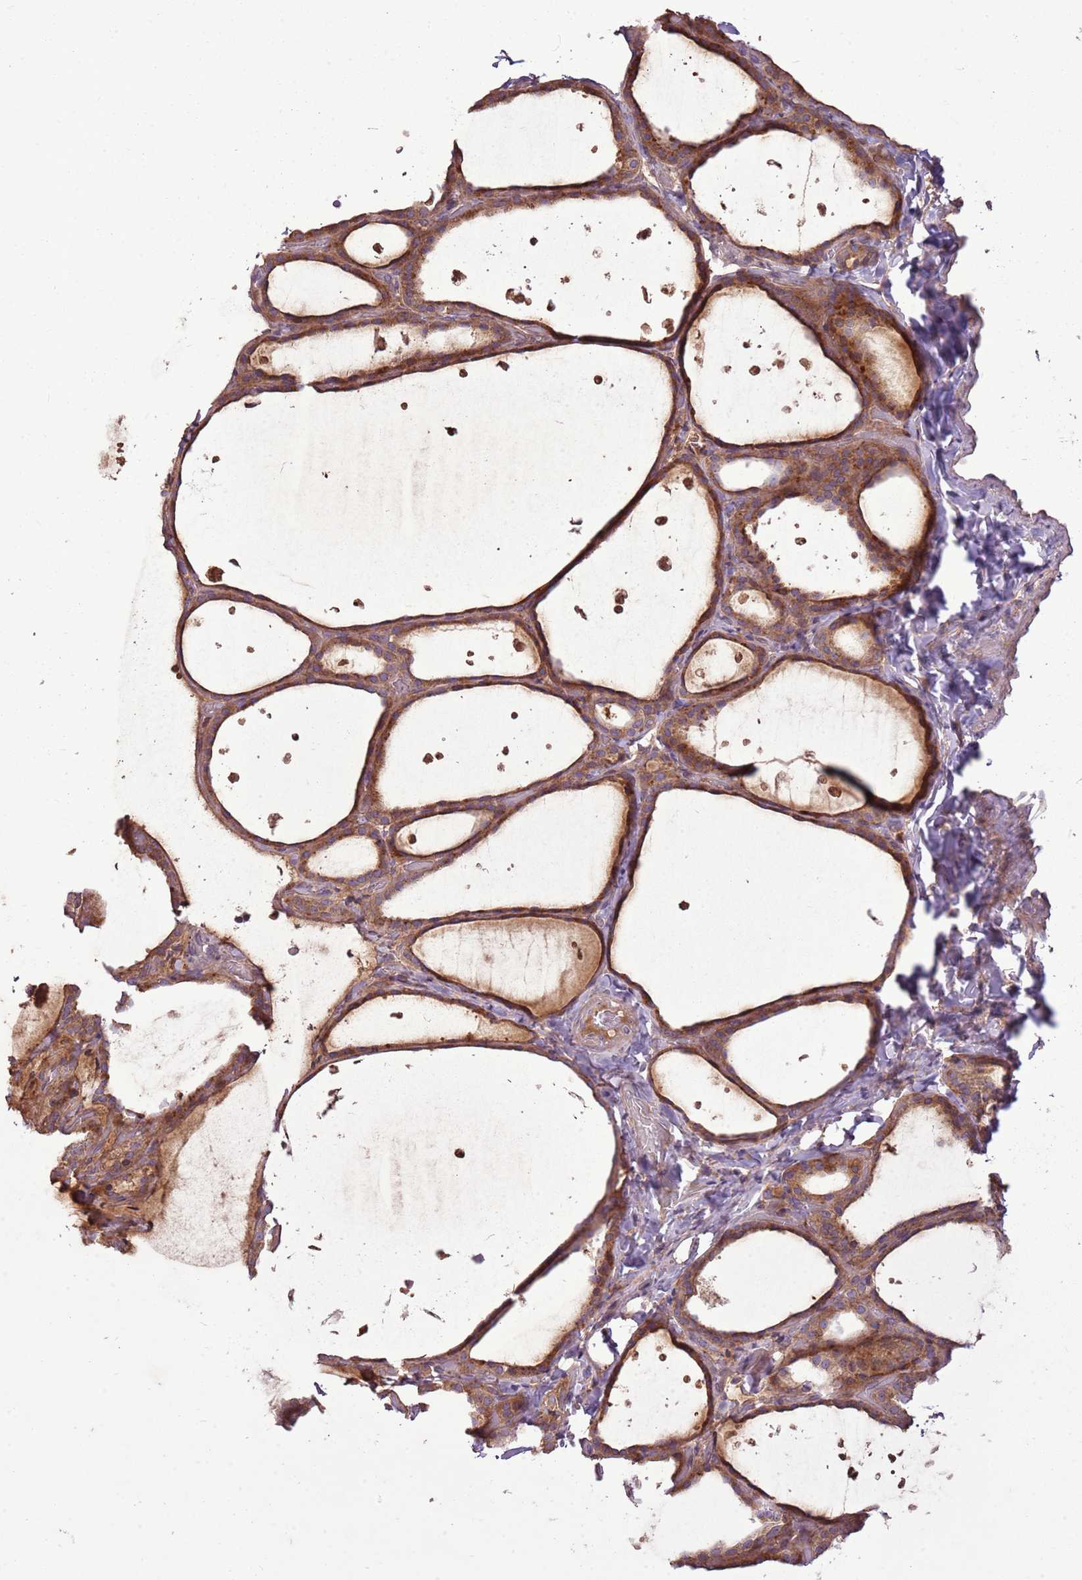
{"staining": {"intensity": "strong", "quantity": ">75%", "location": "cytoplasmic/membranous"}, "tissue": "thyroid gland", "cell_type": "Glandular cells", "image_type": "normal", "snomed": [{"axis": "morphology", "description": "Normal tissue, NOS"}, {"axis": "topography", "description": "Thyroid gland"}], "caption": "Strong cytoplasmic/membranous positivity is present in approximately >75% of glandular cells in benign thyroid gland.", "gene": "ANKRD24", "patient": {"sex": "female", "age": 44}}